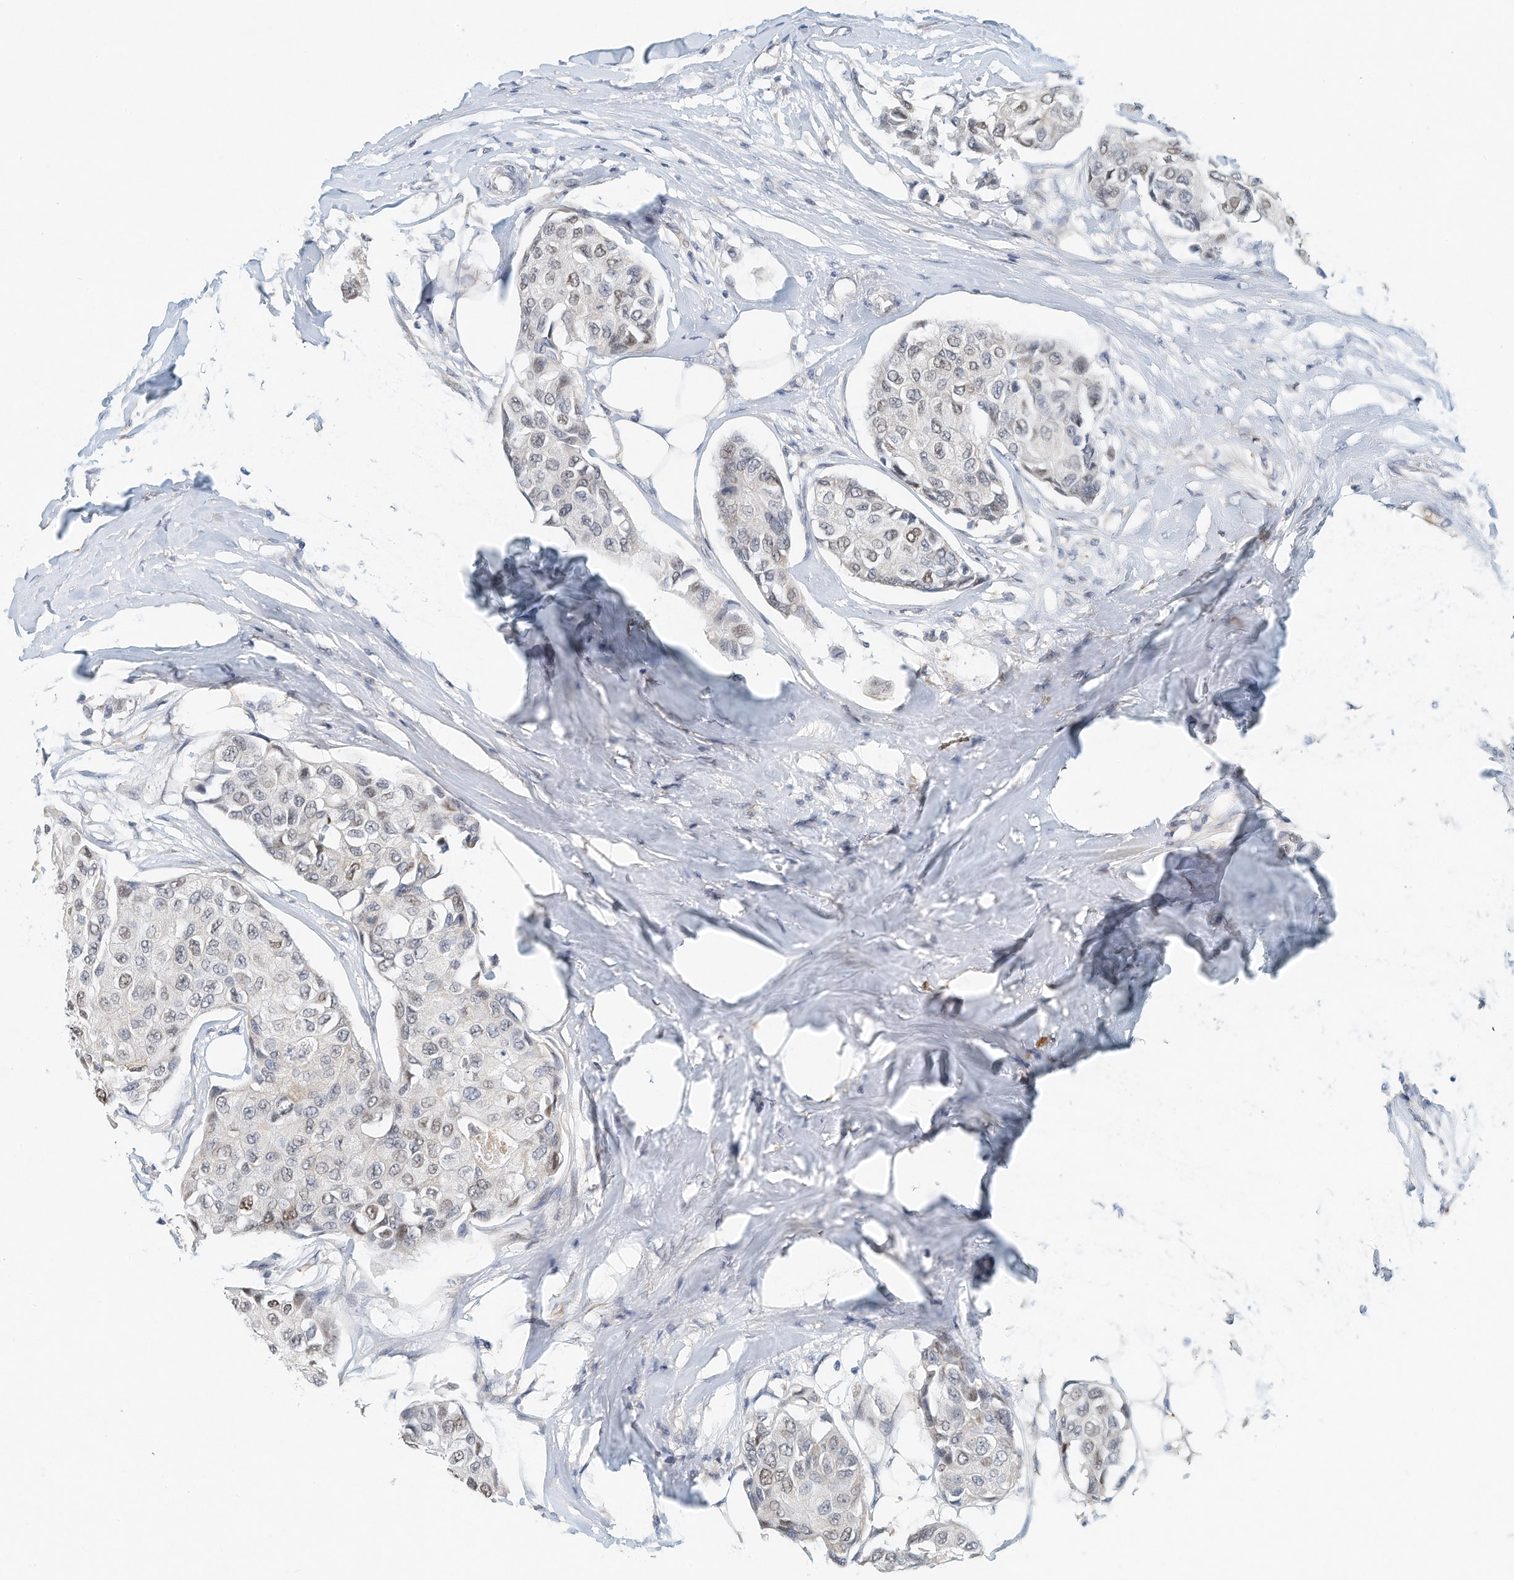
{"staining": {"intensity": "weak", "quantity": "<25%", "location": "nuclear"}, "tissue": "breast cancer", "cell_type": "Tumor cells", "image_type": "cancer", "snomed": [{"axis": "morphology", "description": "Duct carcinoma"}, {"axis": "topography", "description": "Breast"}], "caption": "High magnification brightfield microscopy of breast cancer (intraductal carcinoma) stained with DAB (3,3'-diaminobenzidine) (brown) and counterstained with hematoxylin (blue): tumor cells show no significant positivity.", "gene": "ARHGAP28", "patient": {"sex": "female", "age": 80}}